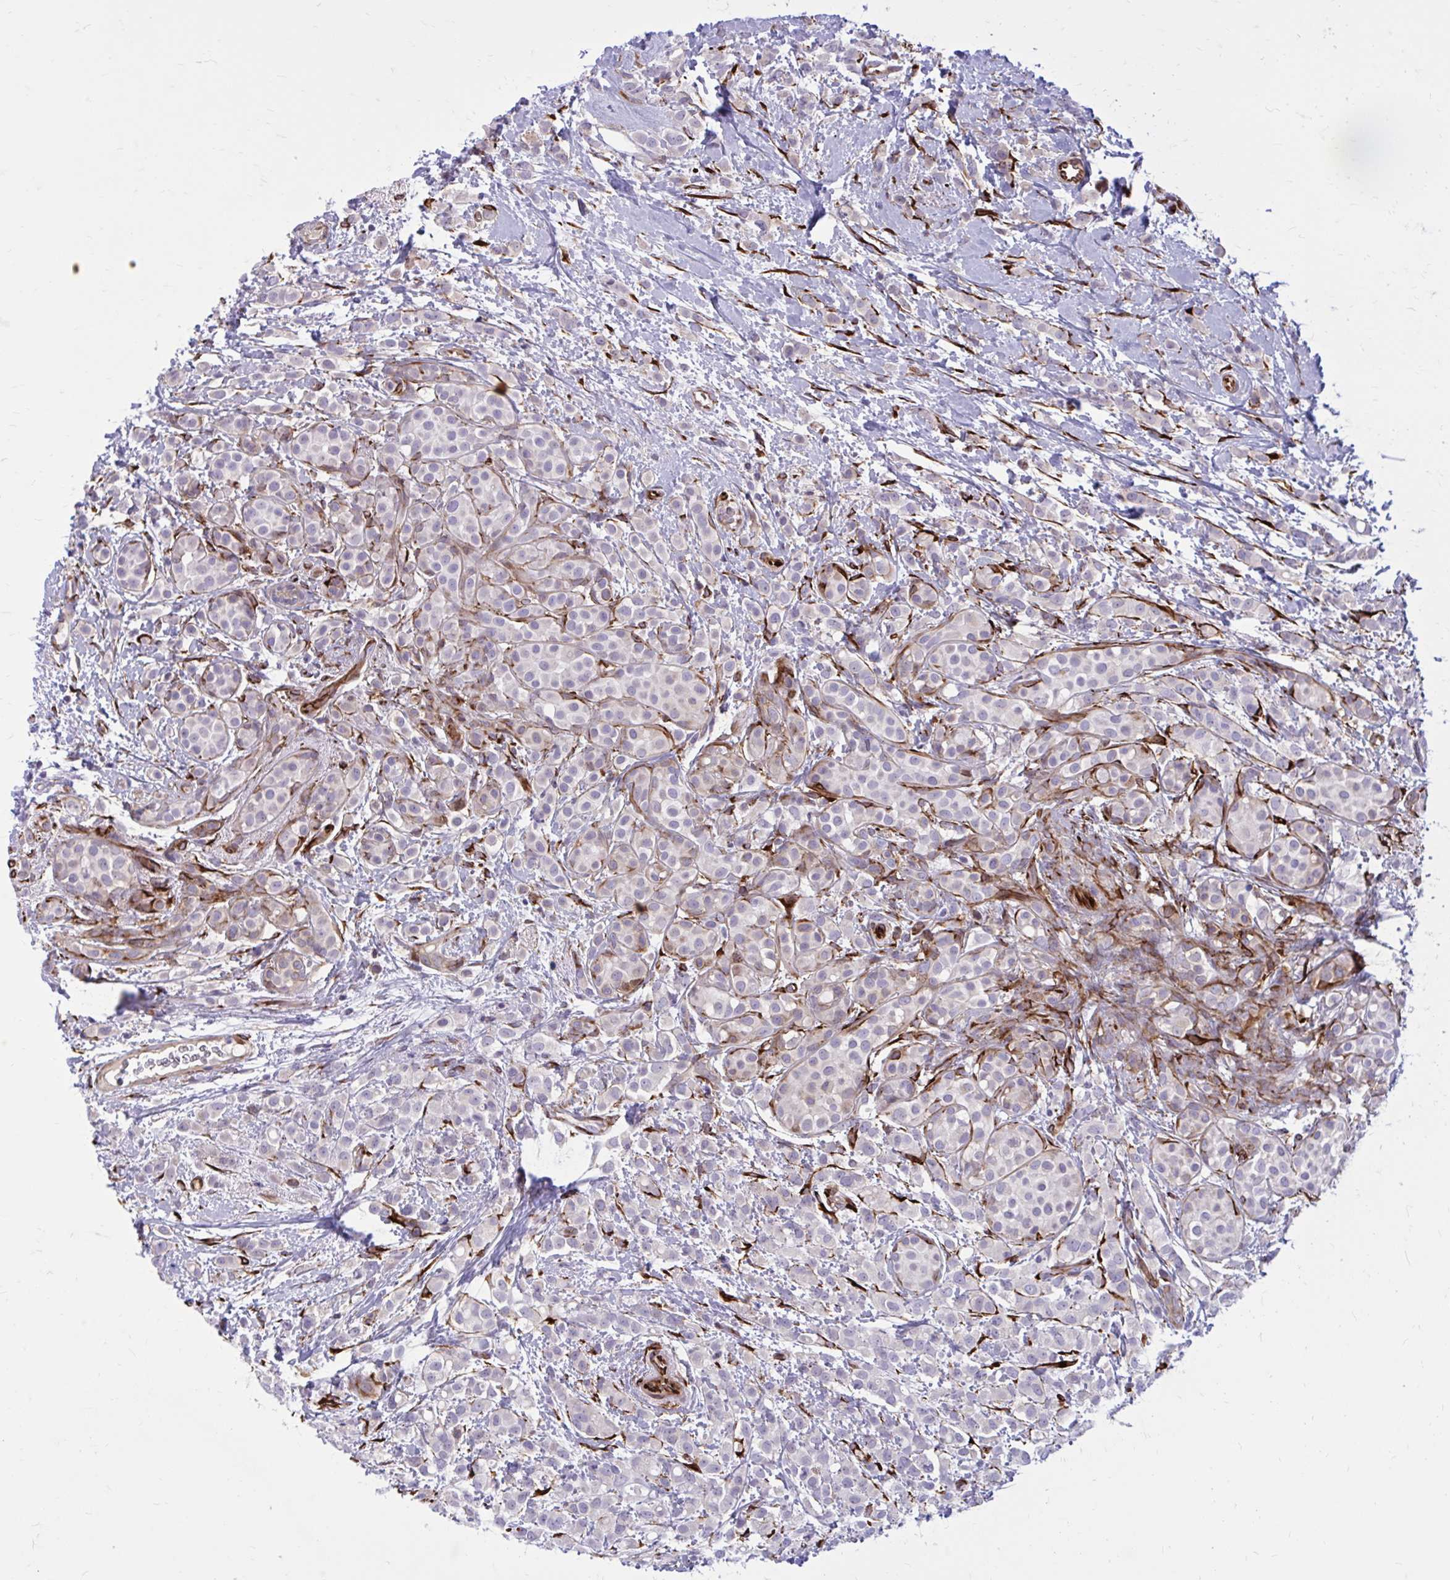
{"staining": {"intensity": "negative", "quantity": "none", "location": "none"}, "tissue": "breast cancer", "cell_type": "Tumor cells", "image_type": "cancer", "snomed": [{"axis": "morphology", "description": "Lobular carcinoma"}, {"axis": "topography", "description": "Breast"}], "caption": "Lobular carcinoma (breast) stained for a protein using immunohistochemistry demonstrates no positivity tumor cells.", "gene": "BEND5", "patient": {"sex": "female", "age": 68}}